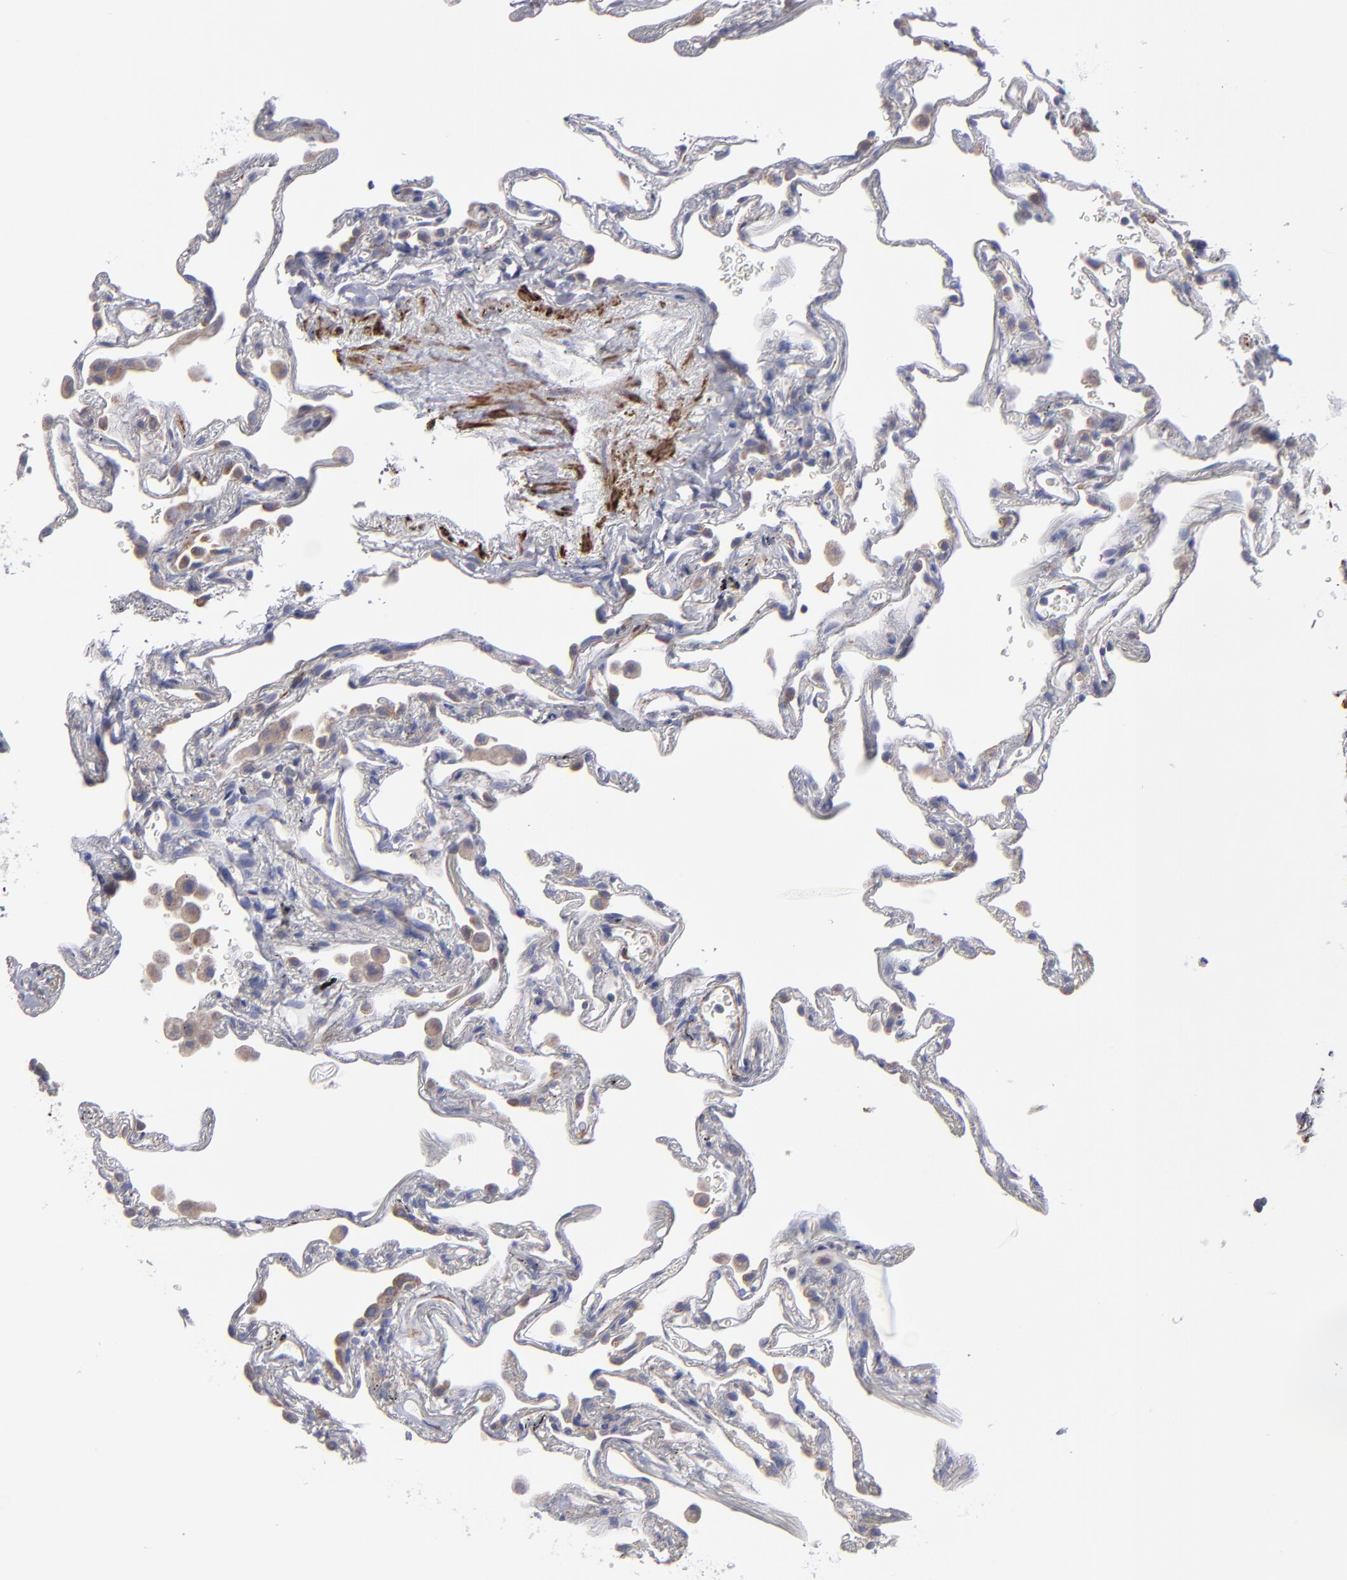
{"staining": {"intensity": "negative", "quantity": "none", "location": "none"}, "tissue": "lung", "cell_type": "Alveolar cells", "image_type": "normal", "snomed": [{"axis": "morphology", "description": "Normal tissue, NOS"}, {"axis": "morphology", "description": "Inflammation, NOS"}, {"axis": "topography", "description": "Lung"}], "caption": "DAB (3,3'-diaminobenzidine) immunohistochemical staining of unremarkable human lung reveals no significant positivity in alveolar cells. The staining is performed using DAB brown chromogen with nuclei counter-stained in using hematoxylin.", "gene": "SLMAP", "patient": {"sex": "male", "age": 69}}